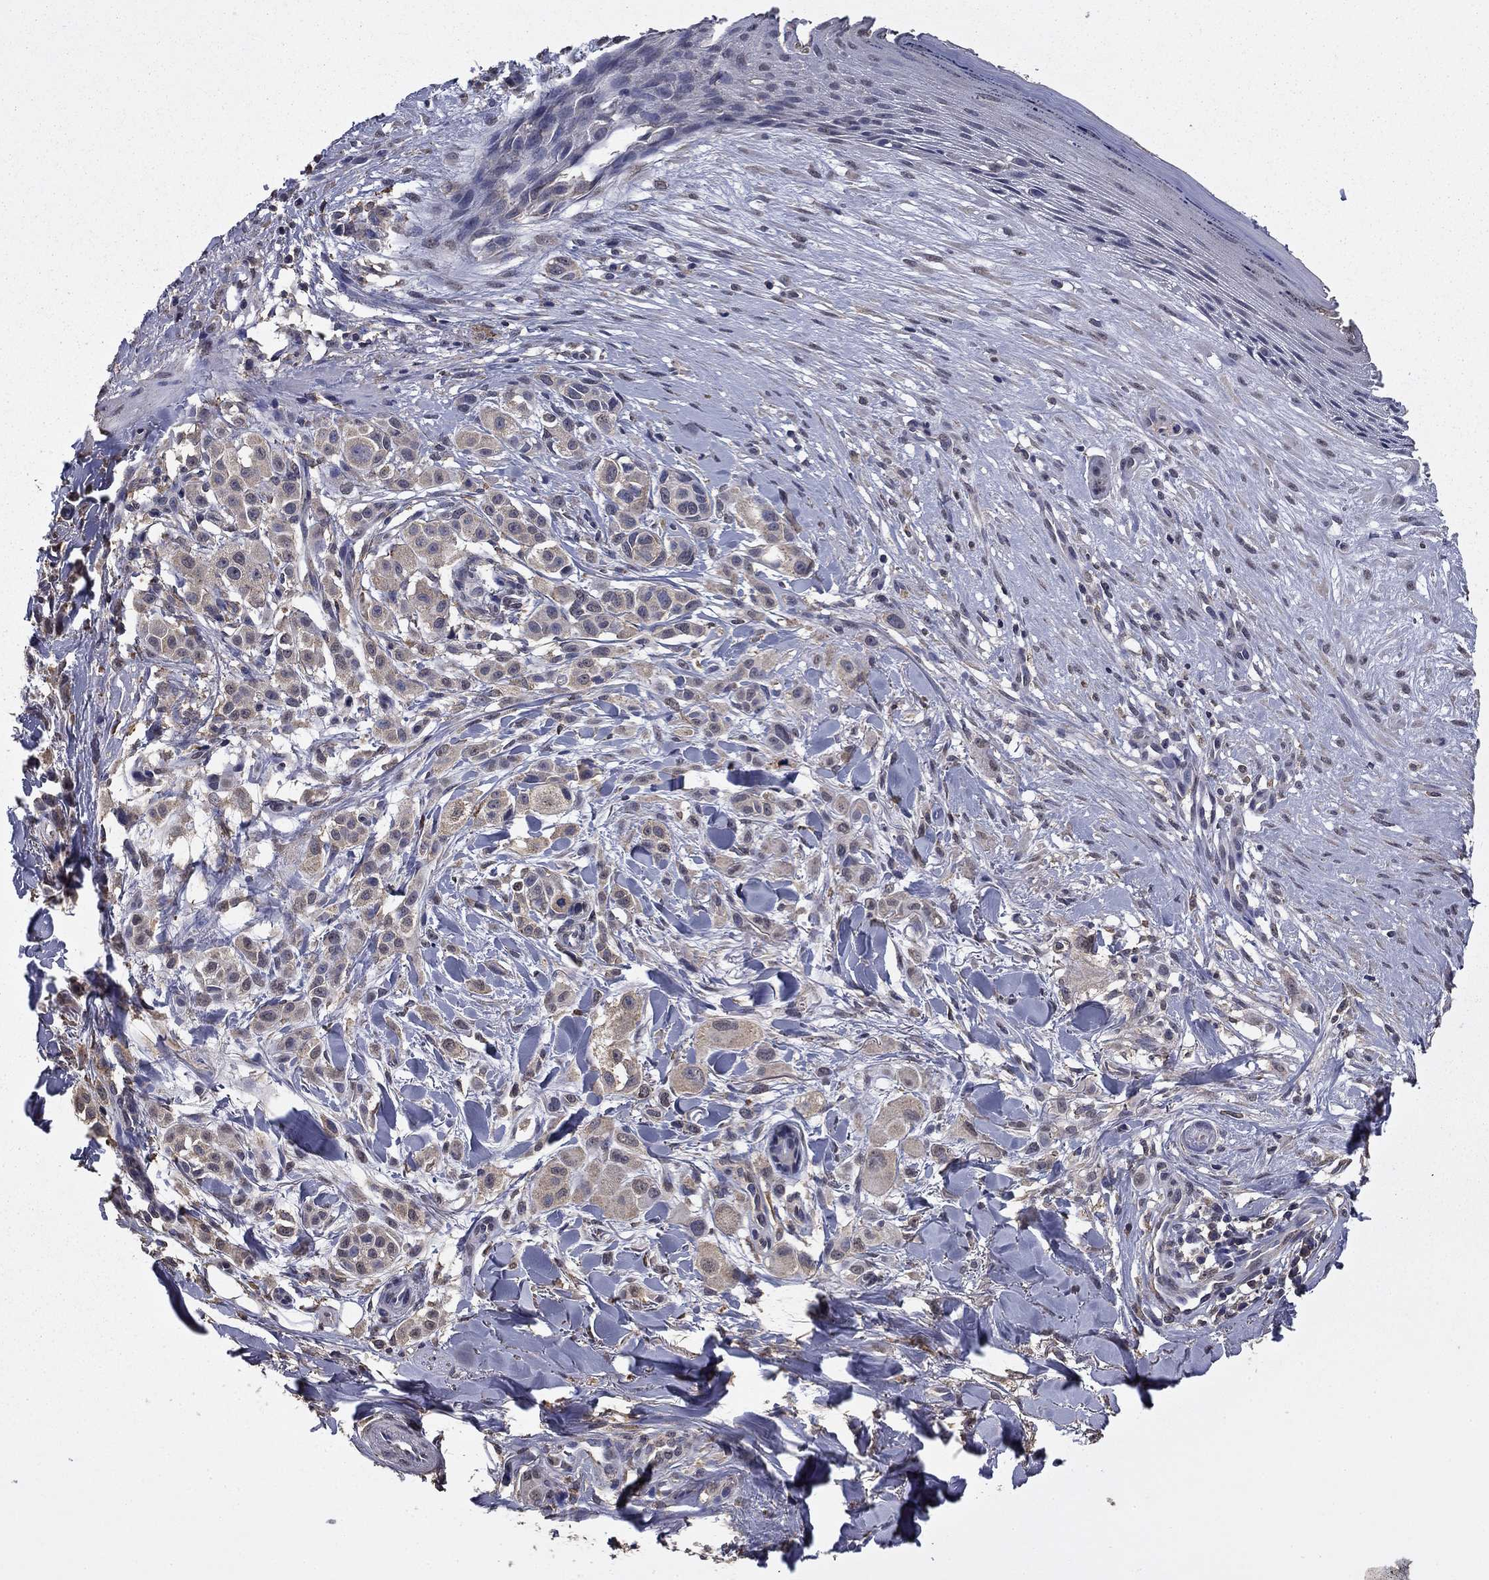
{"staining": {"intensity": "negative", "quantity": "none", "location": "none"}, "tissue": "melanoma", "cell_type": "Tumor cells", "image_type": "cancer", "snomed": [{"axis": "morphology", "description": "Malignant melanoma, NOS"}, {"axis": "topography", "description": "Skin"}], "caption": "This is an immunohistochemistry (IHC) photomicrograph of melanoma. There is no expression in tumor cells.", "gene": "MFAP3L", "patient": {"sex": "male", "age": 57}}